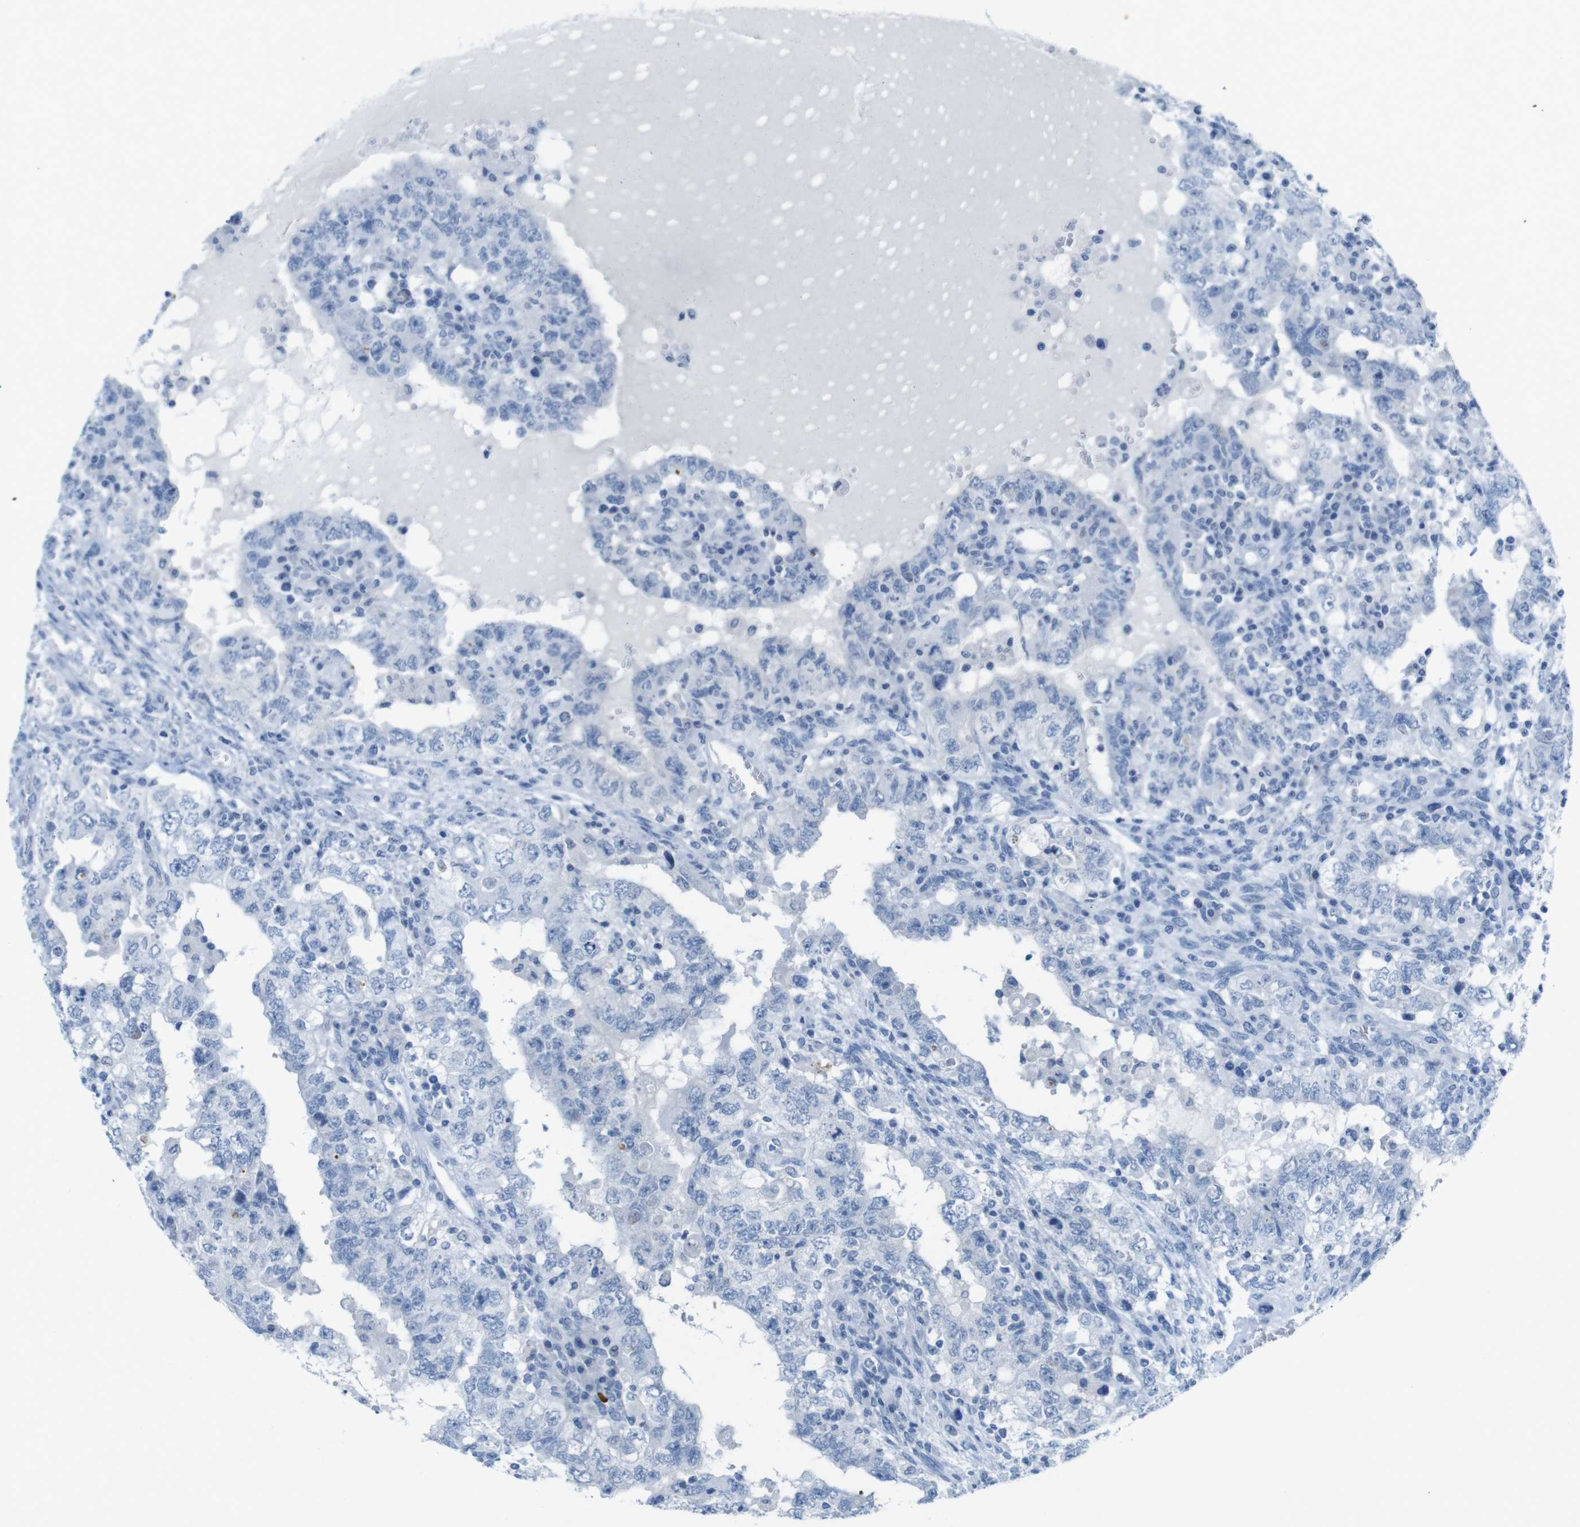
{"staining": {"intensity": "negative", "quantity": "none", "location": "none"}, "tissue": "testis cancer", "cell_type": "Tumor cells", "image_type": "cancer", "snomed": [{"axis": "morphology", "description": "Carcinoma, Embryonal, NOS"}, {"axis": "topography", "description": "Testis"}], "caption": "A high-resolution image shows immunohistochemistry staining of testis embryonal carcinoma, which shows no significant positivity in tumor cells.", "gene": "OPN1SW", "patient": {"sex": "male", "age": 26}}